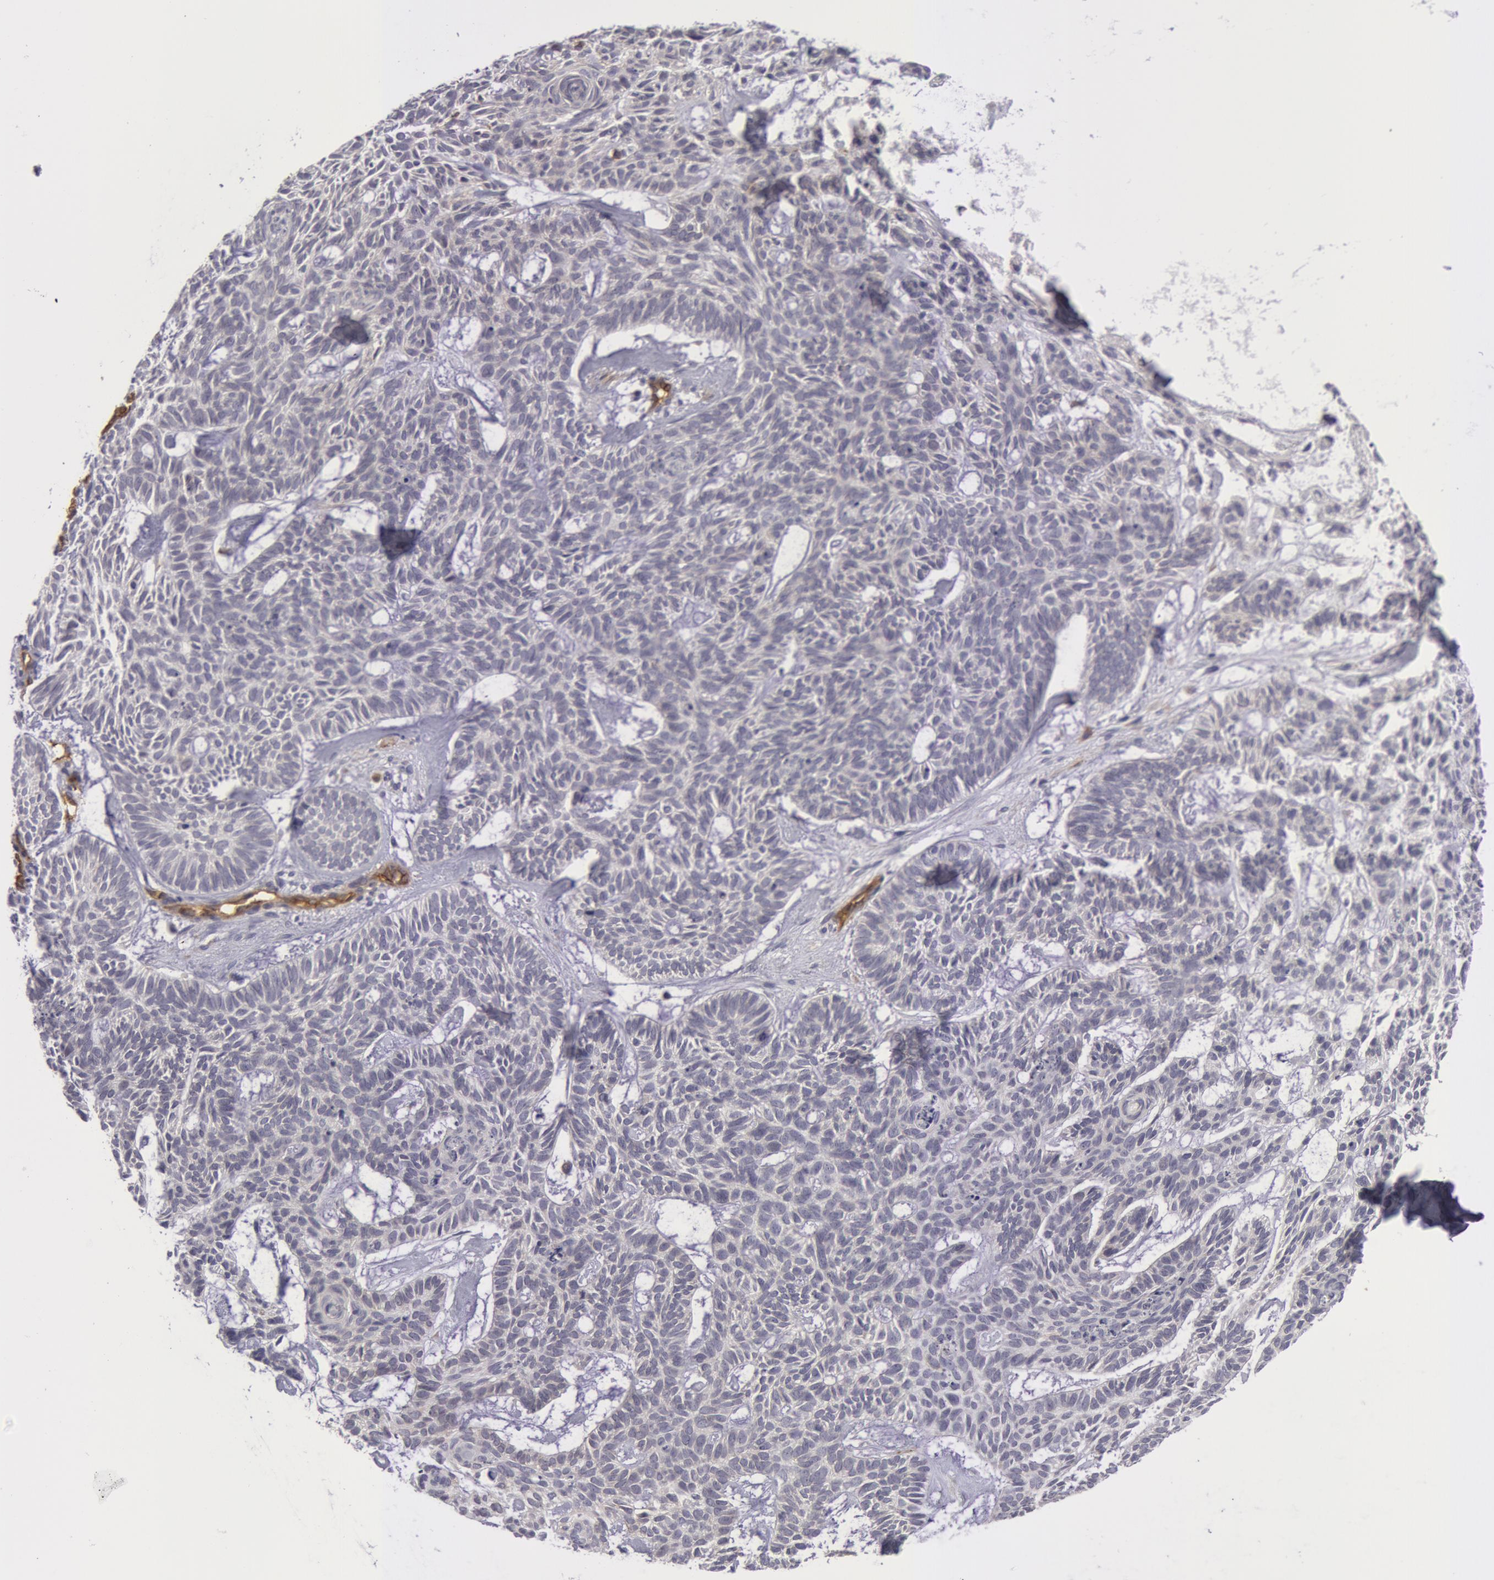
{"staining": {"intensity": "negative", "quantity": "none", "location": "none"}, "tissue": "skin cancer", "cell_type": "Tumor cells", "image_type": "cancer", "snomed": [{"axis": "morphology", "description": "Basal cell carcinoma"}, {"axis": "topography", "description": "Skin"}], "caption": "DAB (3,3'-diaminobenzidine) immunohistochemical staining of human basal cell carcinoma (skin) displays no significant staining in tumor cells.", "gene": "IL23A", "patient": {"sex": "male", "age": 75}}